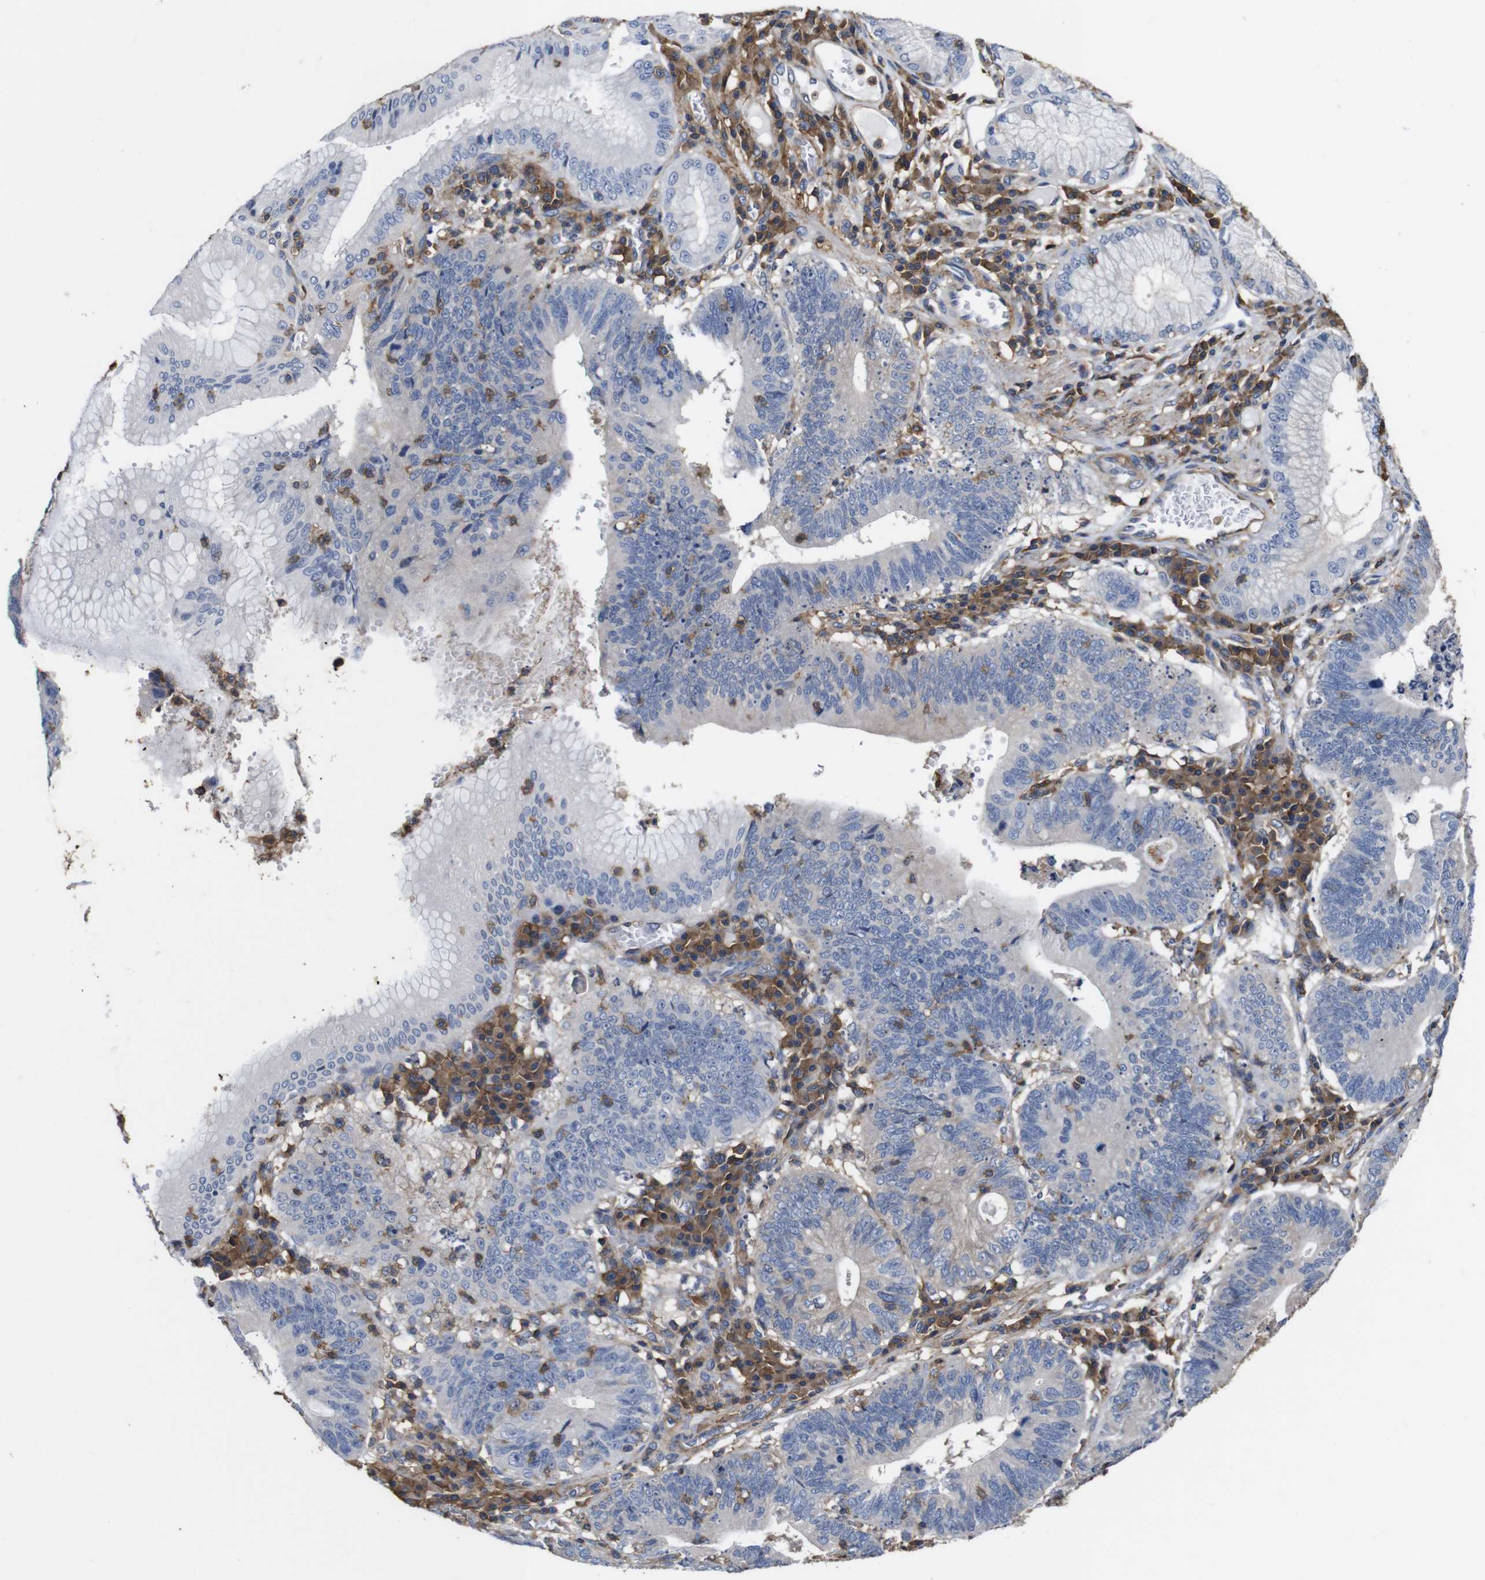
{"staining": {"intensity": "negative", "quantity": "none", "location": "none"}, "tissue": "stomach cancer", "cell_type": "Tumor cells", "image_type": "cancer", "snomed": [{"axis": "morphology", "description": "Adenocarcinoma, NOS"}, {"axis": "topography", "description": "Stomach"}], "caption": "Tumor cells are negative for protein expression in human stomach adenocarcinoma.", "gene": "PI4KA", "patient": {"sex": "male", "age": 59}}